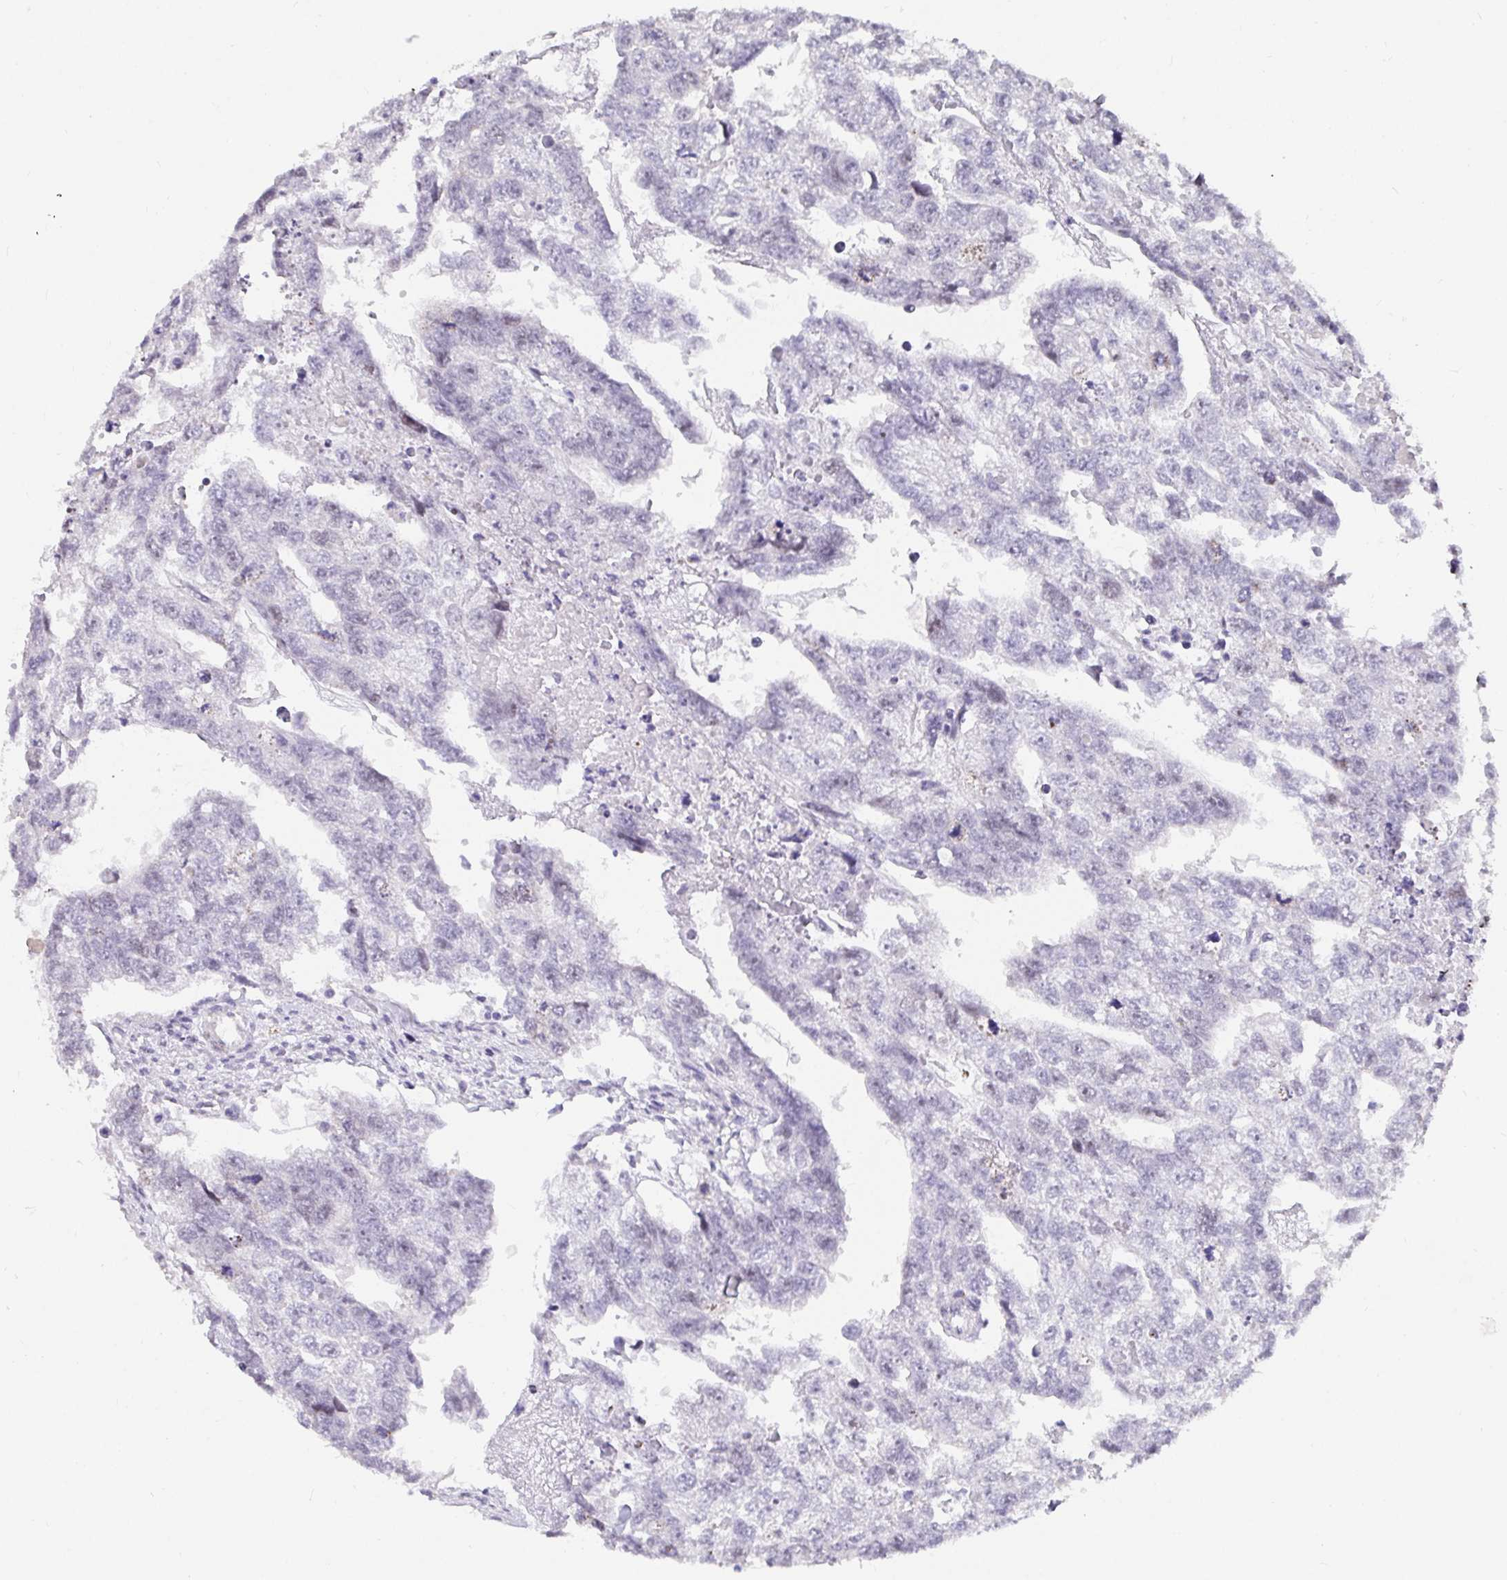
{"staining": {"intensity": "negative", "quantity": "none", "location": "none"}, "tissue": "testis cancer", "cell_type": "Tumor cells", "image_type": "cancer", "snomed": [{"axis": "morphology", "description": "Carcinoma, Embryonal, NOS"}, {"axis": "morphology", "description": "Teratoma, malignant, NOS"}, {"axis": "topography", "description": "Testis"}], "caption": "The histopathology image shows no significant expression in tumor cells of testis cancer.", "gene": "ANLN", "patient": {"sex": "male", "age": 44}}